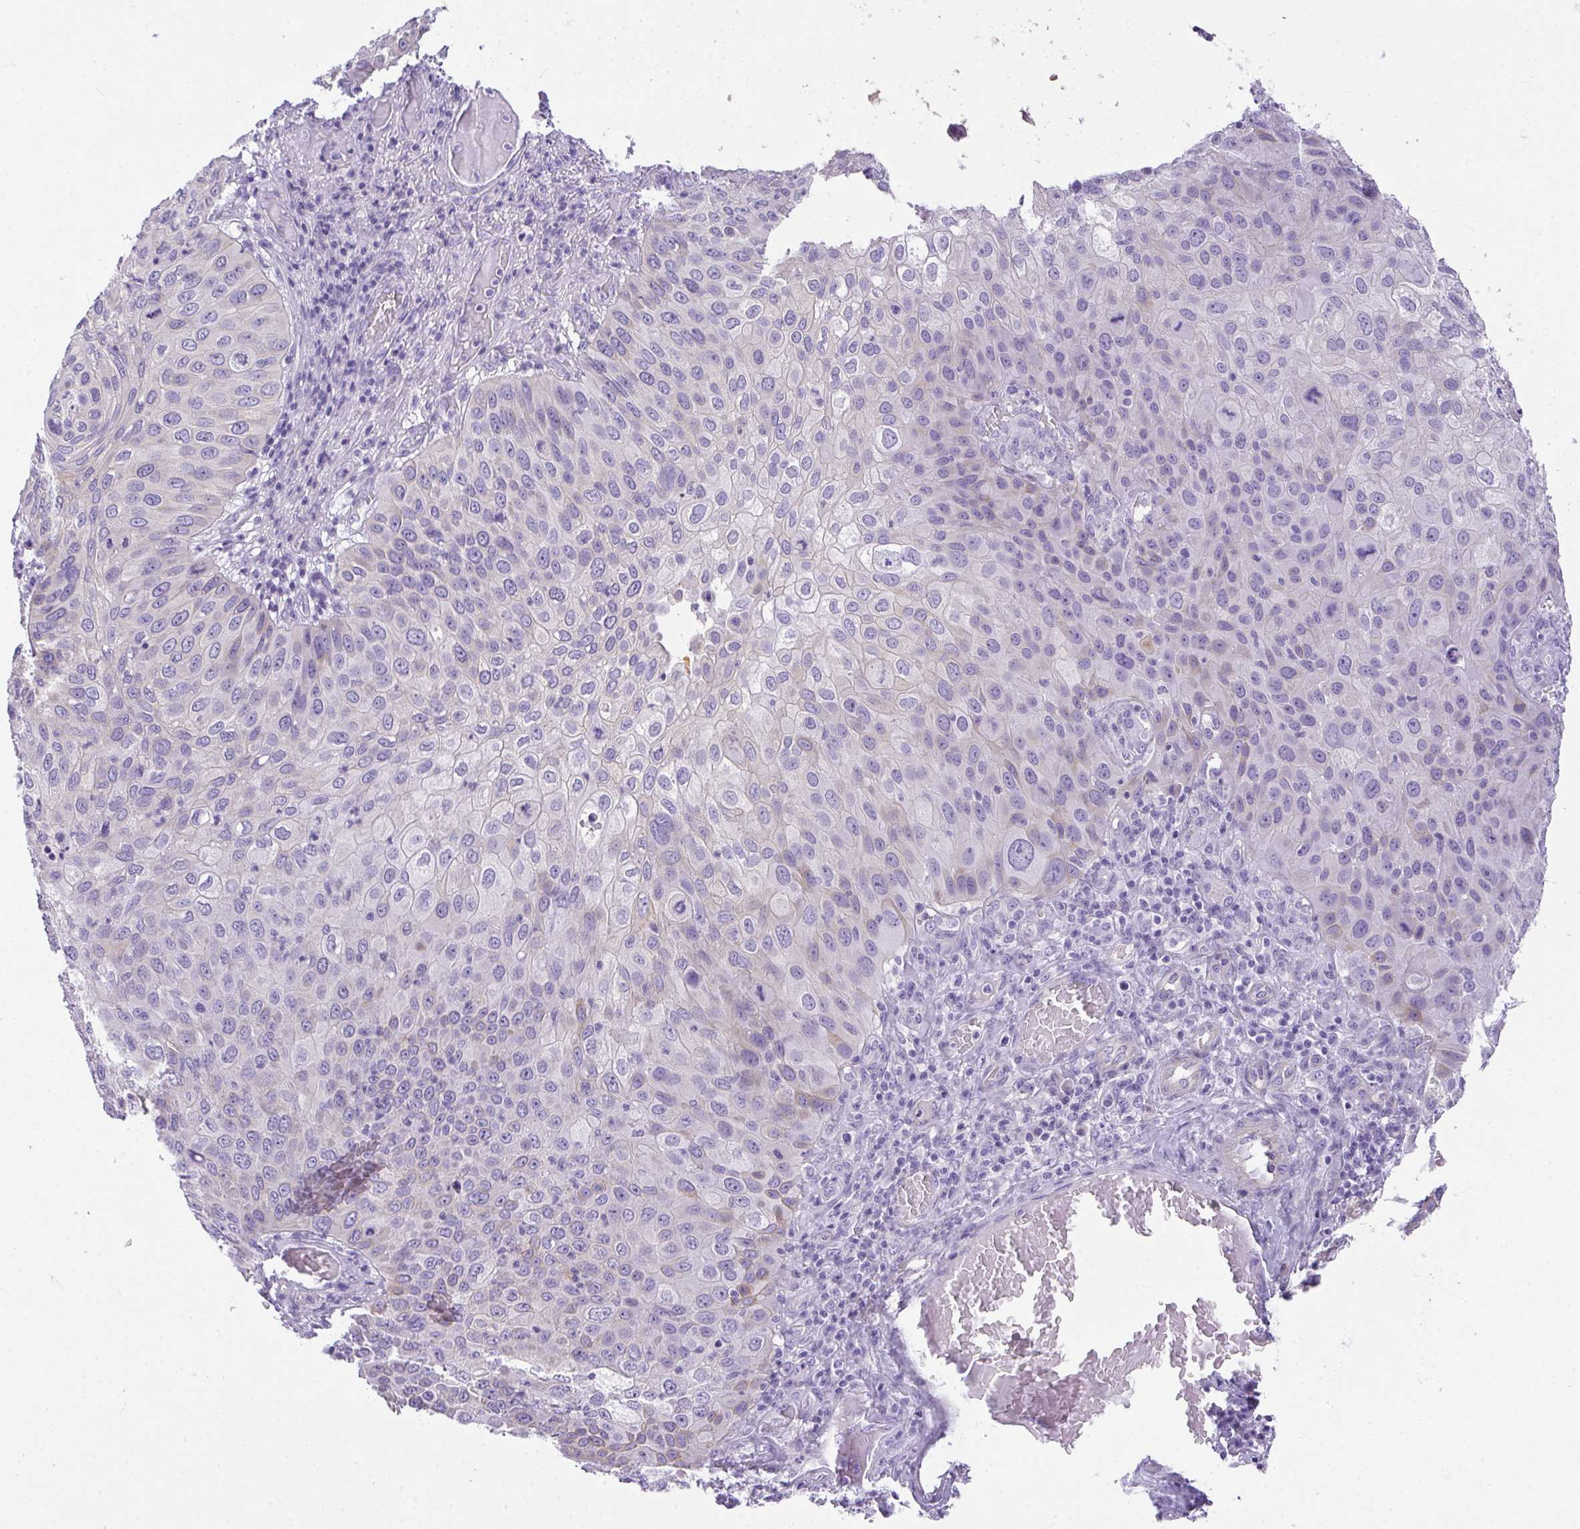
{"staining": {"intensity": "negative", "quantity": "none", "location": "none"}, "tissue": "skin cancer", "cell_type": "Tumor cells", "image_type": "cancer", "snomed": [{"axis": "morphology", "description": "Squamous cell carcinoma, NOS"}, {"axis": "topography", "description": "Skin"}], "caption": "An immunohistochemistry micrograph of skin squamous cell carcinoma is shown. There is no staining in tumor cells of skin squamous cell carcinoma. (DAB immunohistochemistry (IHC) visualized using brightfield microscopy, high magnification).", "gene": "PLPPR3", "patient": {"sex": "male", "age": 87}}